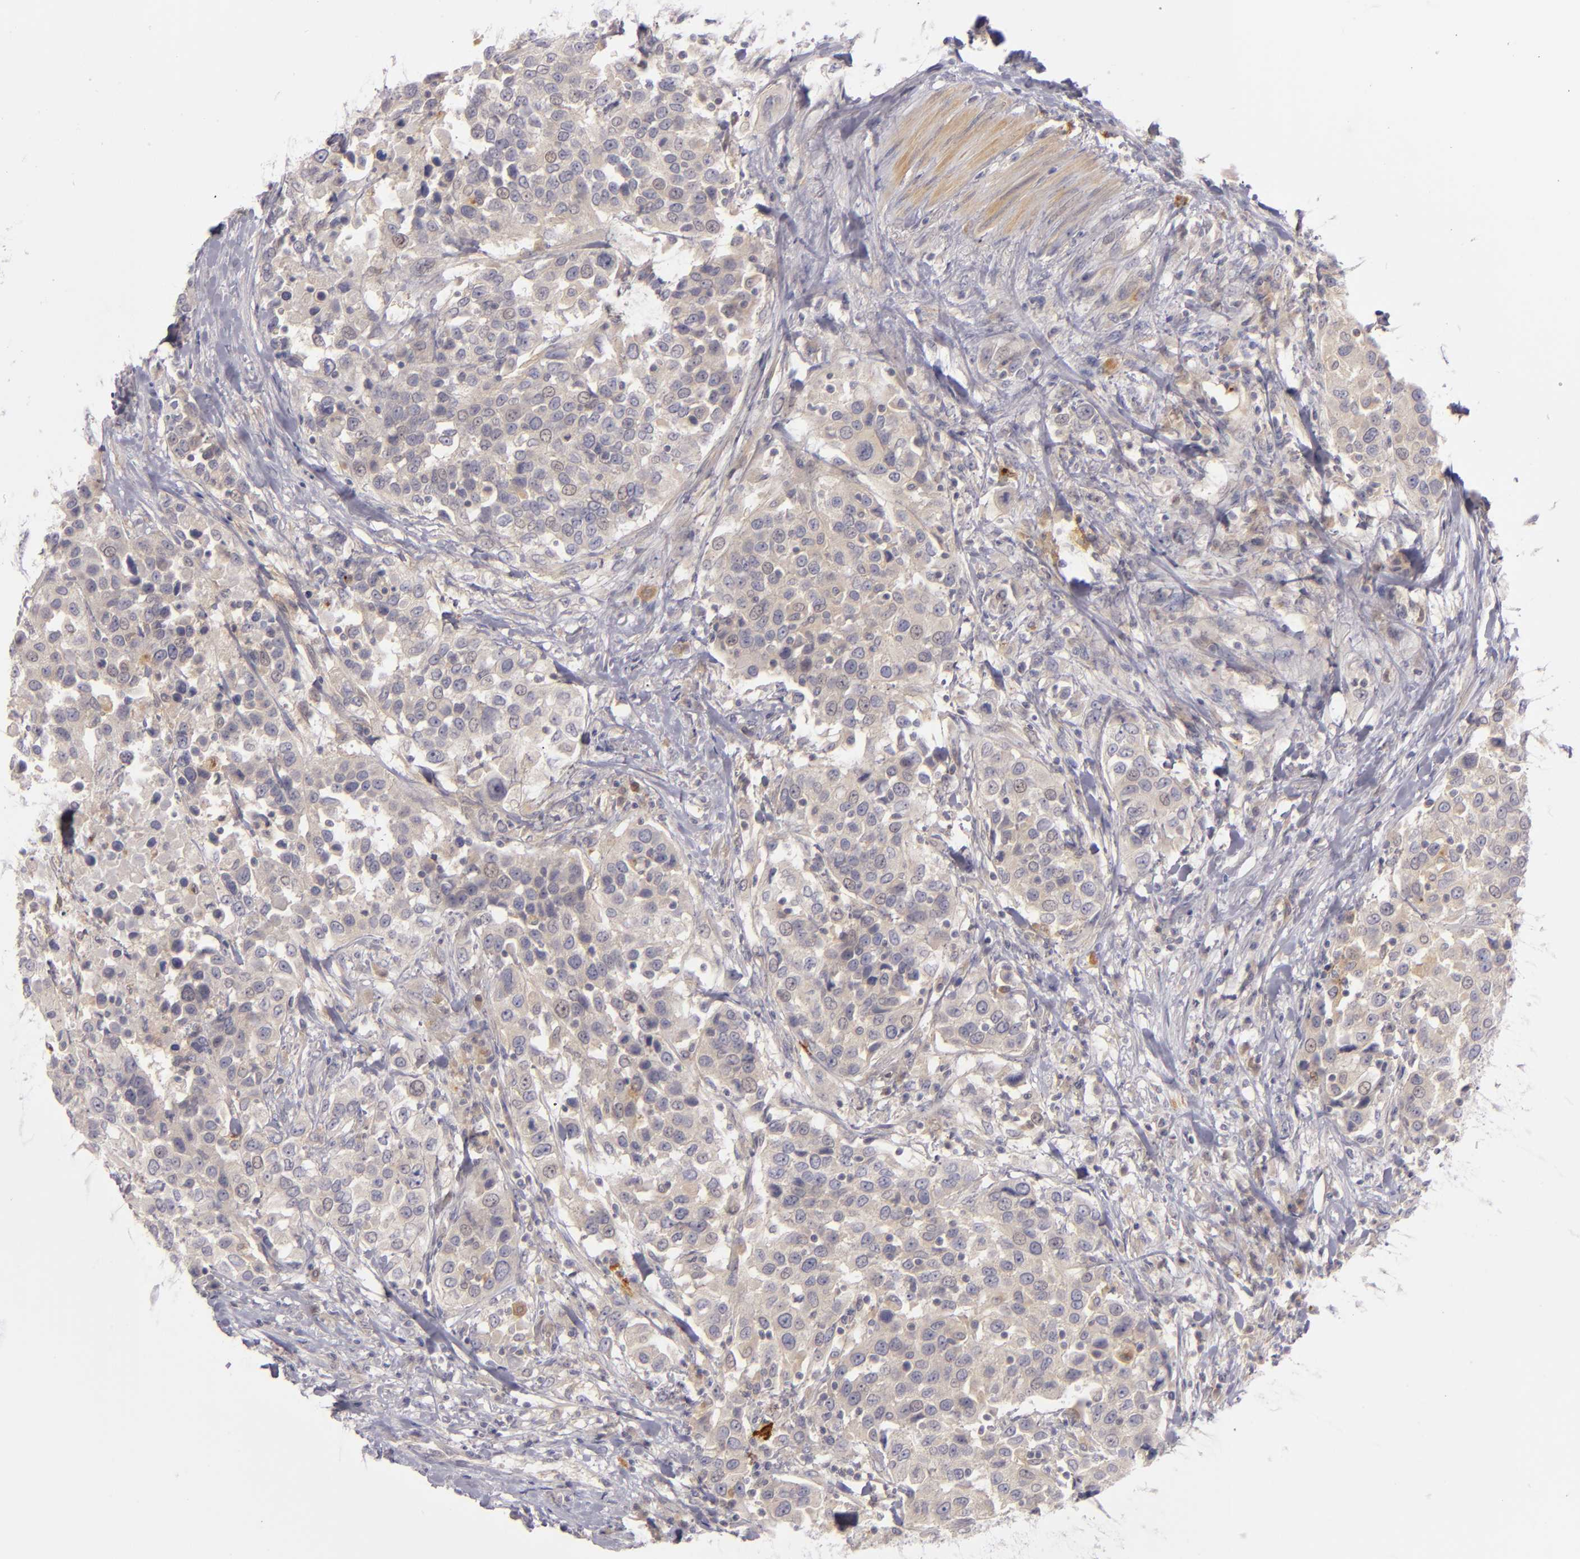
{"staining": {"intensity": "weak", "quantity": ">75%", "location": "cytoplasmic/membranous"}, "tissue": "urothelial cancer", "cell_type": "Tumor cells", "image_type": "cancer", "snomed": [{"axis": "morphology", "description": "Urothelial carcinoma, High grade"}, {"axis": "topography", "description": "Urinary bladder"}], "caption": "Immunohistochemistry staining of urothelial cancer, which displays low levels of weak cytoplasmic/membranous staining in about >75% of tumor cells indicating weak cytoplasmic/membranous protein expression. The staining was performed using DAB (brown) for protein detection and nuclei were counterstained in hematoxylin (blue).", "gene": "CD83", "patient": {"sex": "female", "age": 80}}